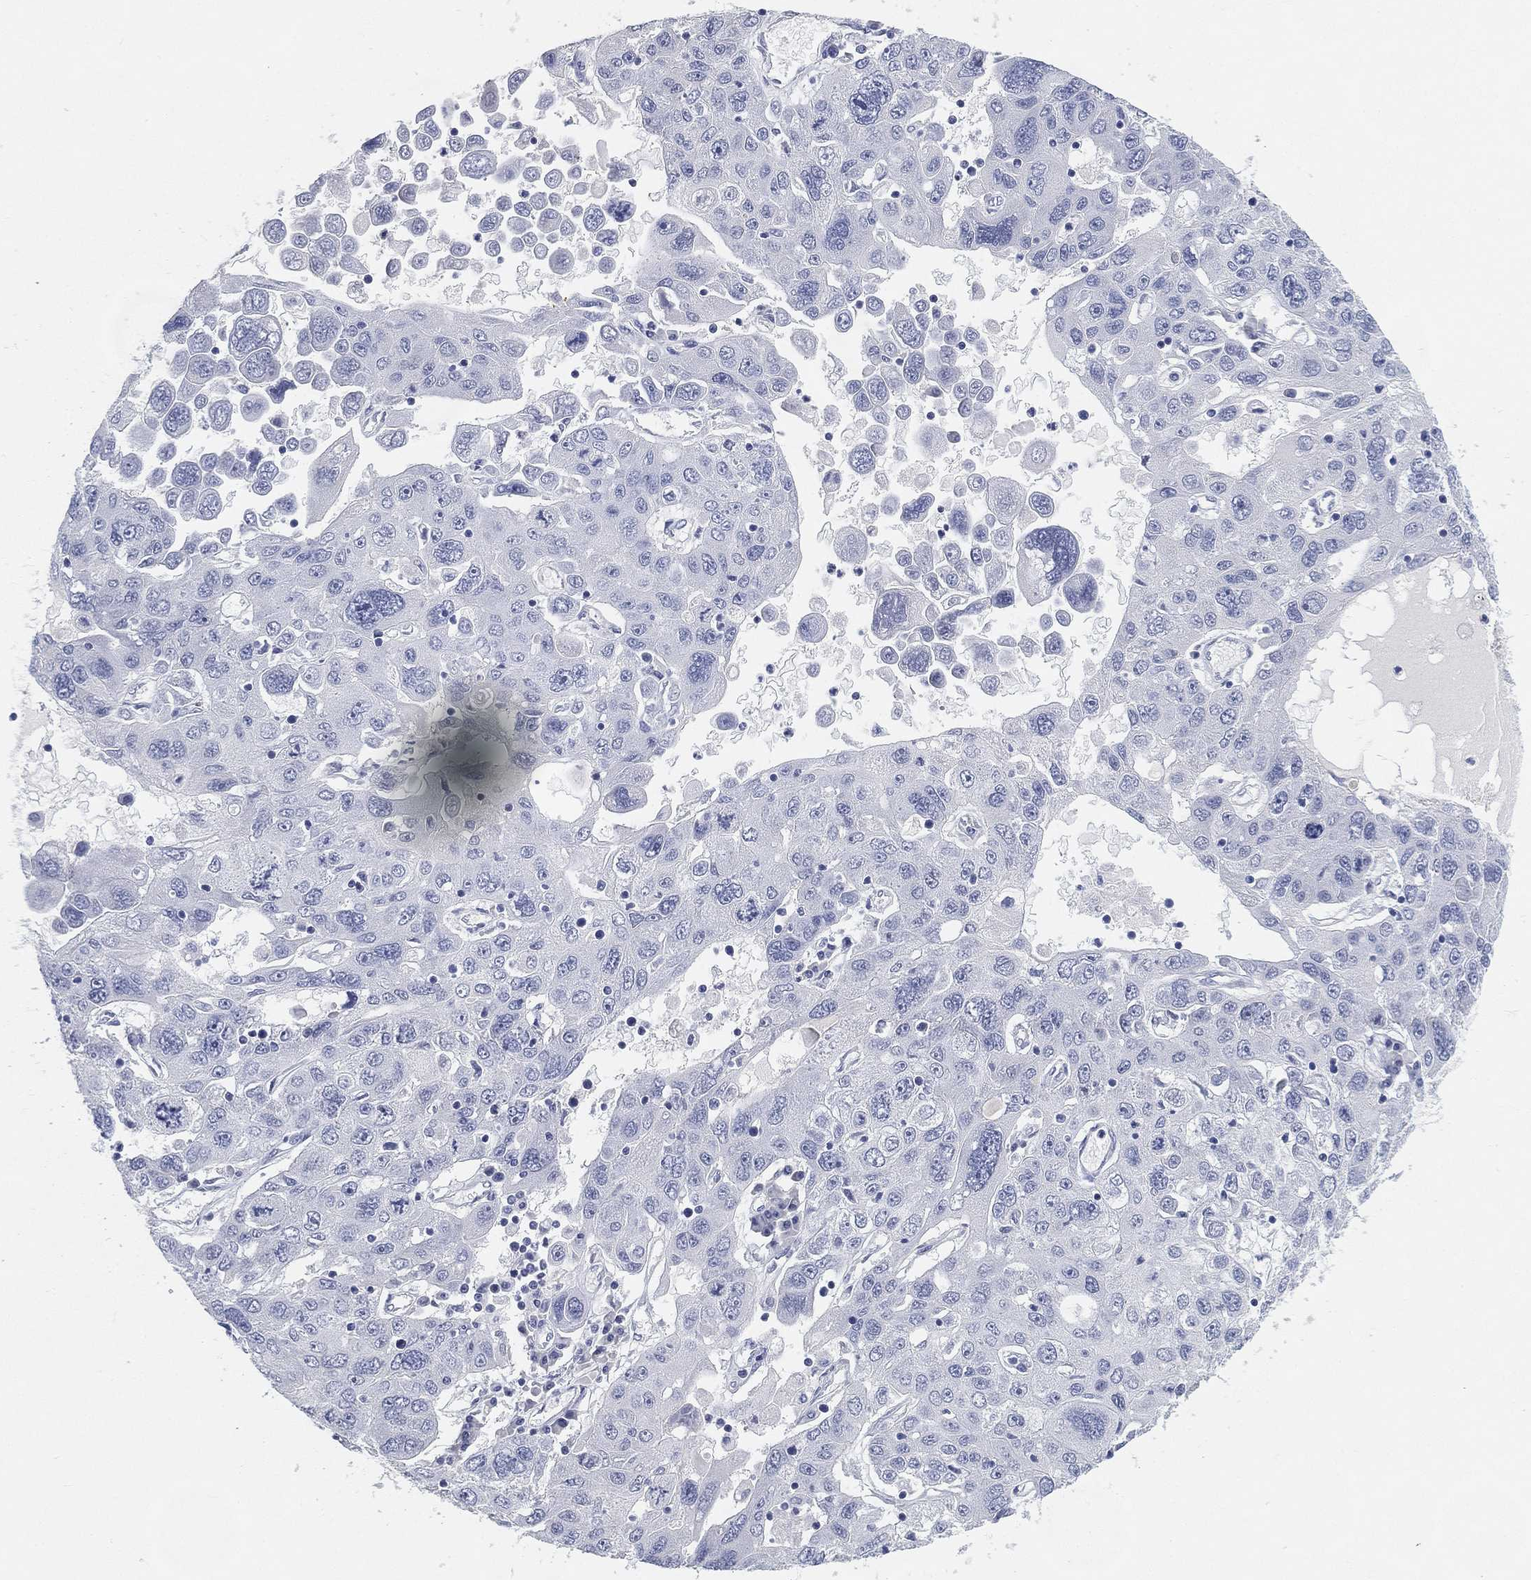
{"staining": {"intensity": "negative", "quantity": "none", "location": "none"}, "tissue": "stomach cancer", "cell_type": "Tumor cells", "image_type": "cancer", "snomed": [{"axis": "morphology", "description": "Adenocarcinoma, NOS"}, {"axis": "topography", "description": "Stomach"}], "caption": "An IHC histopathology image of stomach adenocarcinoma is shown. There is no staining in tumor cells of stomach adenocarcinoma.", "gene": "FAM187B", "patient": {"sex": "male", "age": 56}}